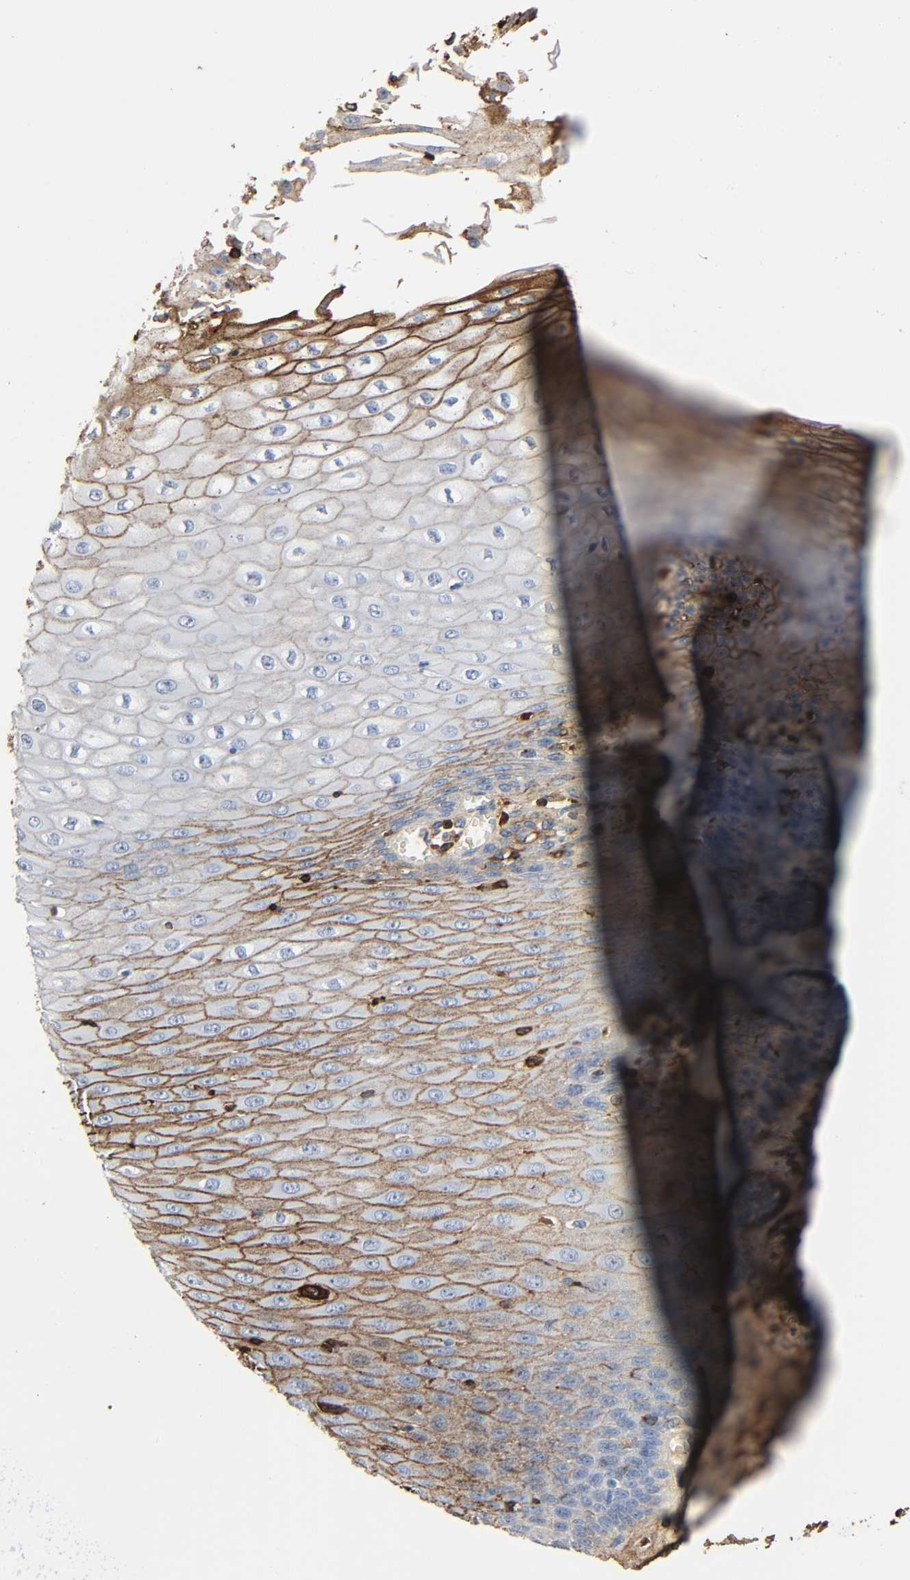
{"staining": {"intensity": "moderate", "quantity": "25%-75%", "location": "cytoplasmic/membranous"}, "tissue": "esophagus", "cell_type": "Squamous epithelial cells", "image_type": "normal", "snomed": [{"axis": "morphology", "description": "Normal tissue, NOS"}, {"axis": "morphology", "description": "Squamous cell carcinoma, NOS"}, {"axis": "topography", "description": "Esophagus"}], "caption": "Moderate cytoplasmic/membranous positivity for a protein is present in approximately 25%-75% of squamous epithelial cells of benign esophagus using immunohistochemistry.", "gene": "C3", "patient": {"sex": "male", "age": 65}}